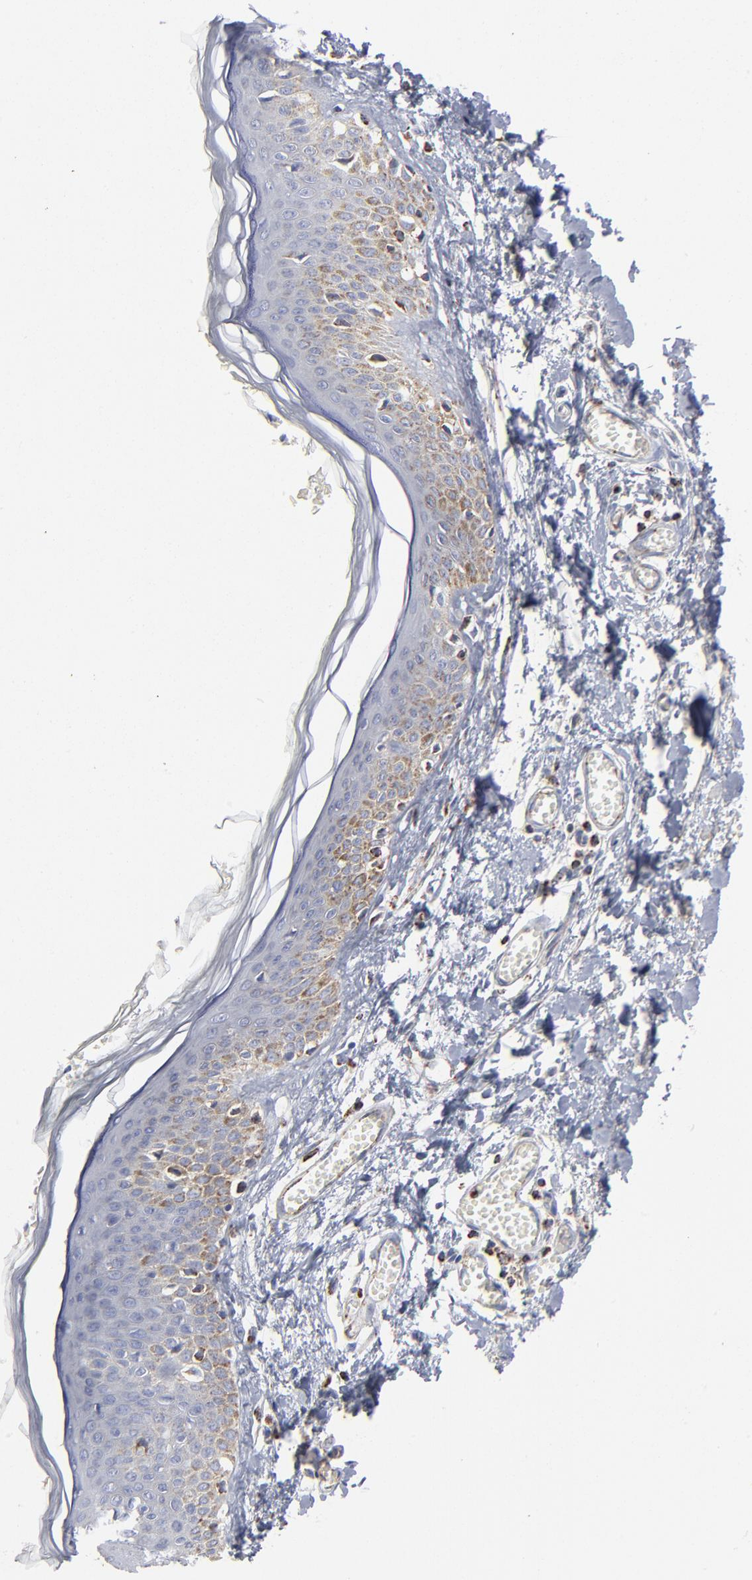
{"staining": {"intensity": "negative", "quantity": "none", "location": "none"}, "tissue": "skin", "cell_type": "Fibroblasts", "image_type": "normal", "snomed": [{"axis": "morphology", "description": "Normal tissue, NOS"}, {"axis": "morphology", "description": "Sarcoma, NOS"}, {"axis": "topography", "description": "Skin"}, {"axis": "topography", "description": "Soft tissue"}], "caption": "IHC histopathology image of normal skin stained for a protein (brown), which reveals no staining in fibroblasts. (DAB (3,3'-diaminobenzidine) IHC with hematoxylin counter stain).", "gene": "ASB3", "patient": {"sex": "female", "age": 51}}